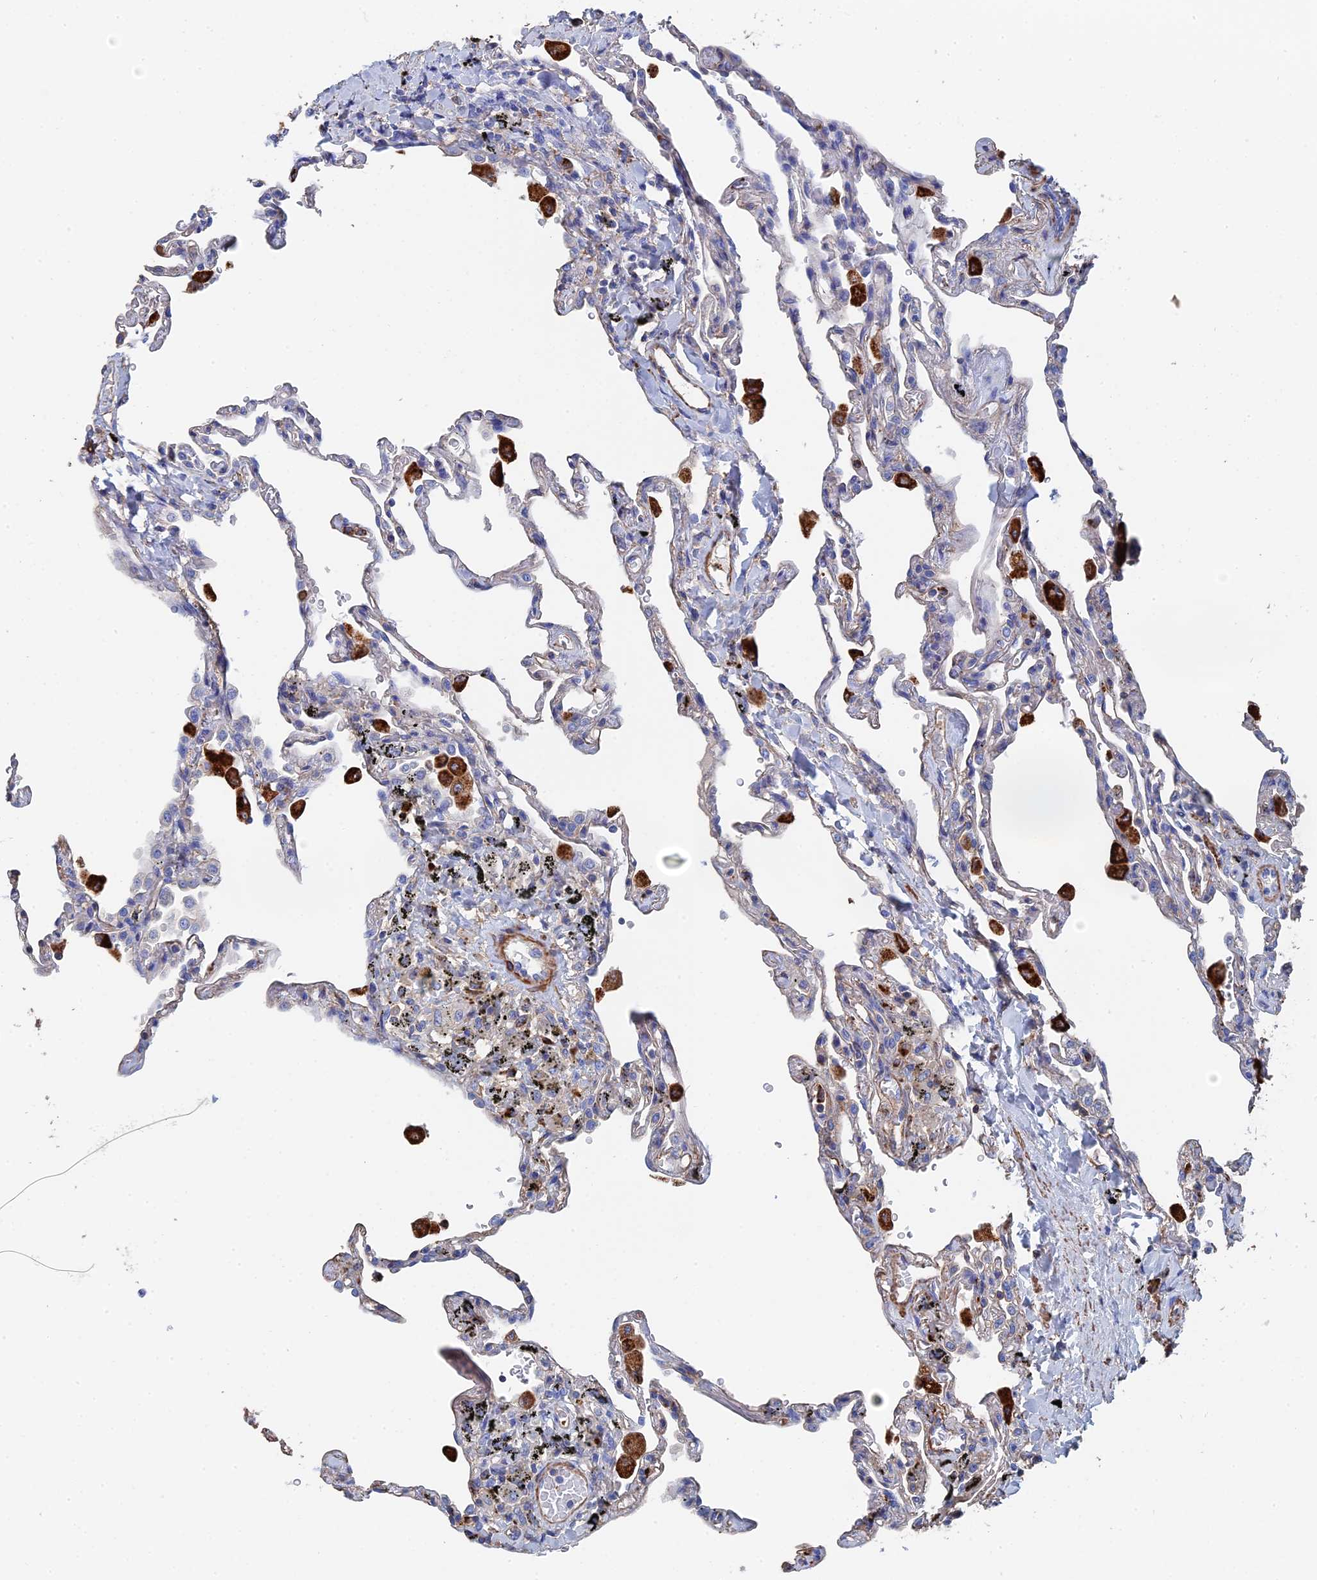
{"staining": {"intensity": "negative", "quantity": "none", "location": "none"}, "tissue": "lung", "cell_type": "Alveolar cells", "image_type": "normal", "snomed": [{"axis": "morphology", "description": "Normal tissue, NOS"}, {"axis": "topography", "description": "Lung"}], "caption": "DAB (3,3'-diaminobenzidine) immunohistochemical staining of benign human lung demonstrates no significant staining in alveolar cells.", "gene": "STRA6", "patient": {"sex": "male", "age": 59}}